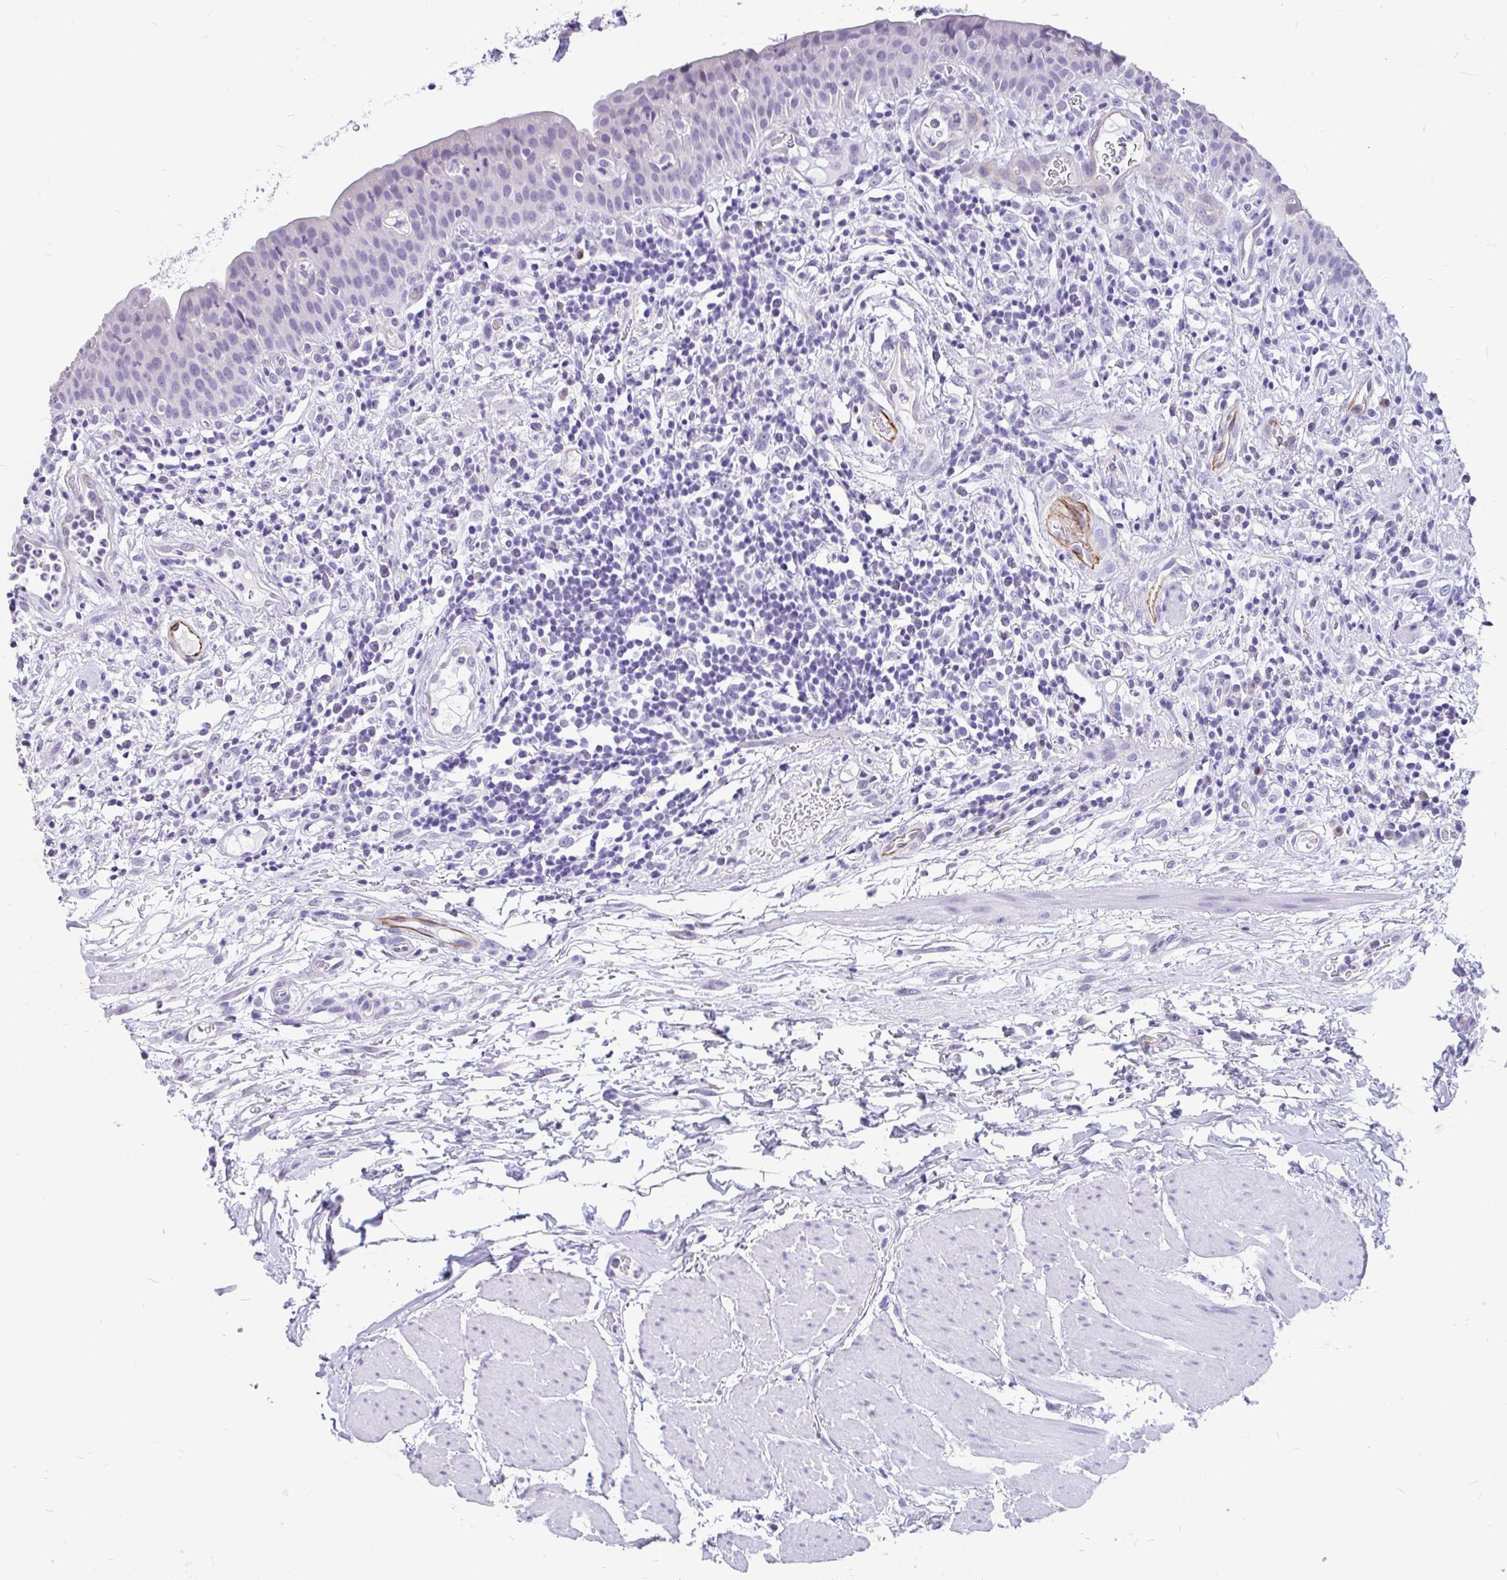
{"staining": {"intensity": "negative", "quantity": "none", "location": "none"}, "tissue": "urinary bladder", "cell_type": "Urothelial cells", "image_type": "normal", "snomed": [{"axis": "morphology", "description": "Normal tissue, NOS"}, {"axis": "morphology", "description": "Inflammation, NOS"}, {"axis": "topography", "description": "Urinary bladder"}], "caption": "IHC histopathology image of benign urinary bladder: human urinary bladder stained with DAB (3,3'-diaminobenzidine) exhibits no significant protein expression in urothelial cells. The staining is performed using DAB brown chromogen with nuclei counter-stained in using hematoxylin.", "gene": "EML5", "patient": {"sex": "male", "age": 57}}